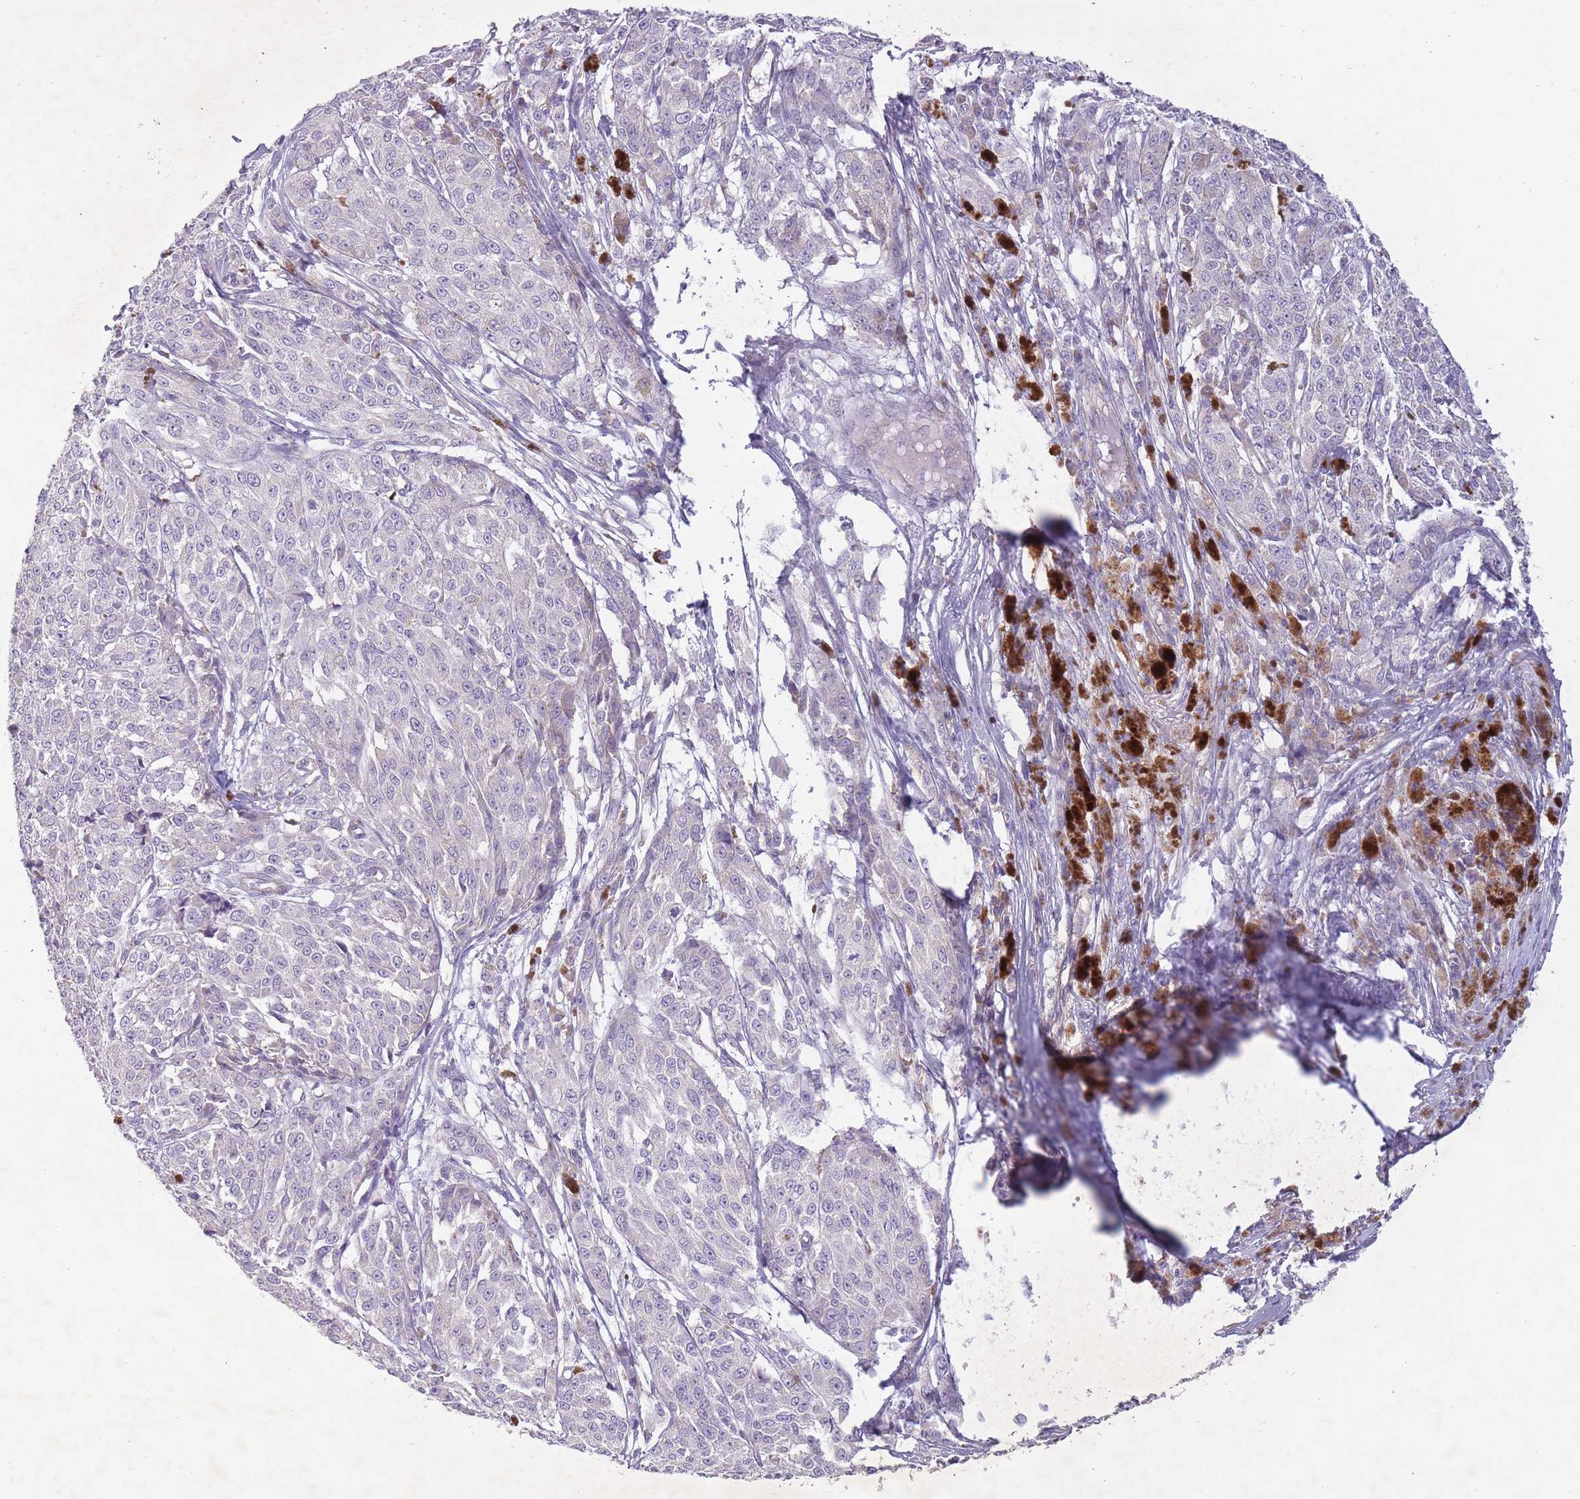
{"staining": {"intensity": "negative", "quantity": "none", "location": "none"}, "tissue": "melanoma", "cell_type": "Tumor cells", "image_type": "cancer", "snomed": [{"axis": "morphology", "description": "Malignant melanoma, NOS"}, {"axis": "topography", "description": "Skin"}], "caption": "The IHC photomicrograph has no significant staining in tumor cells of malignant melanoma tissue.", "gene": "PNPLA5", "patient": {"sex": "female", "age": 52}}